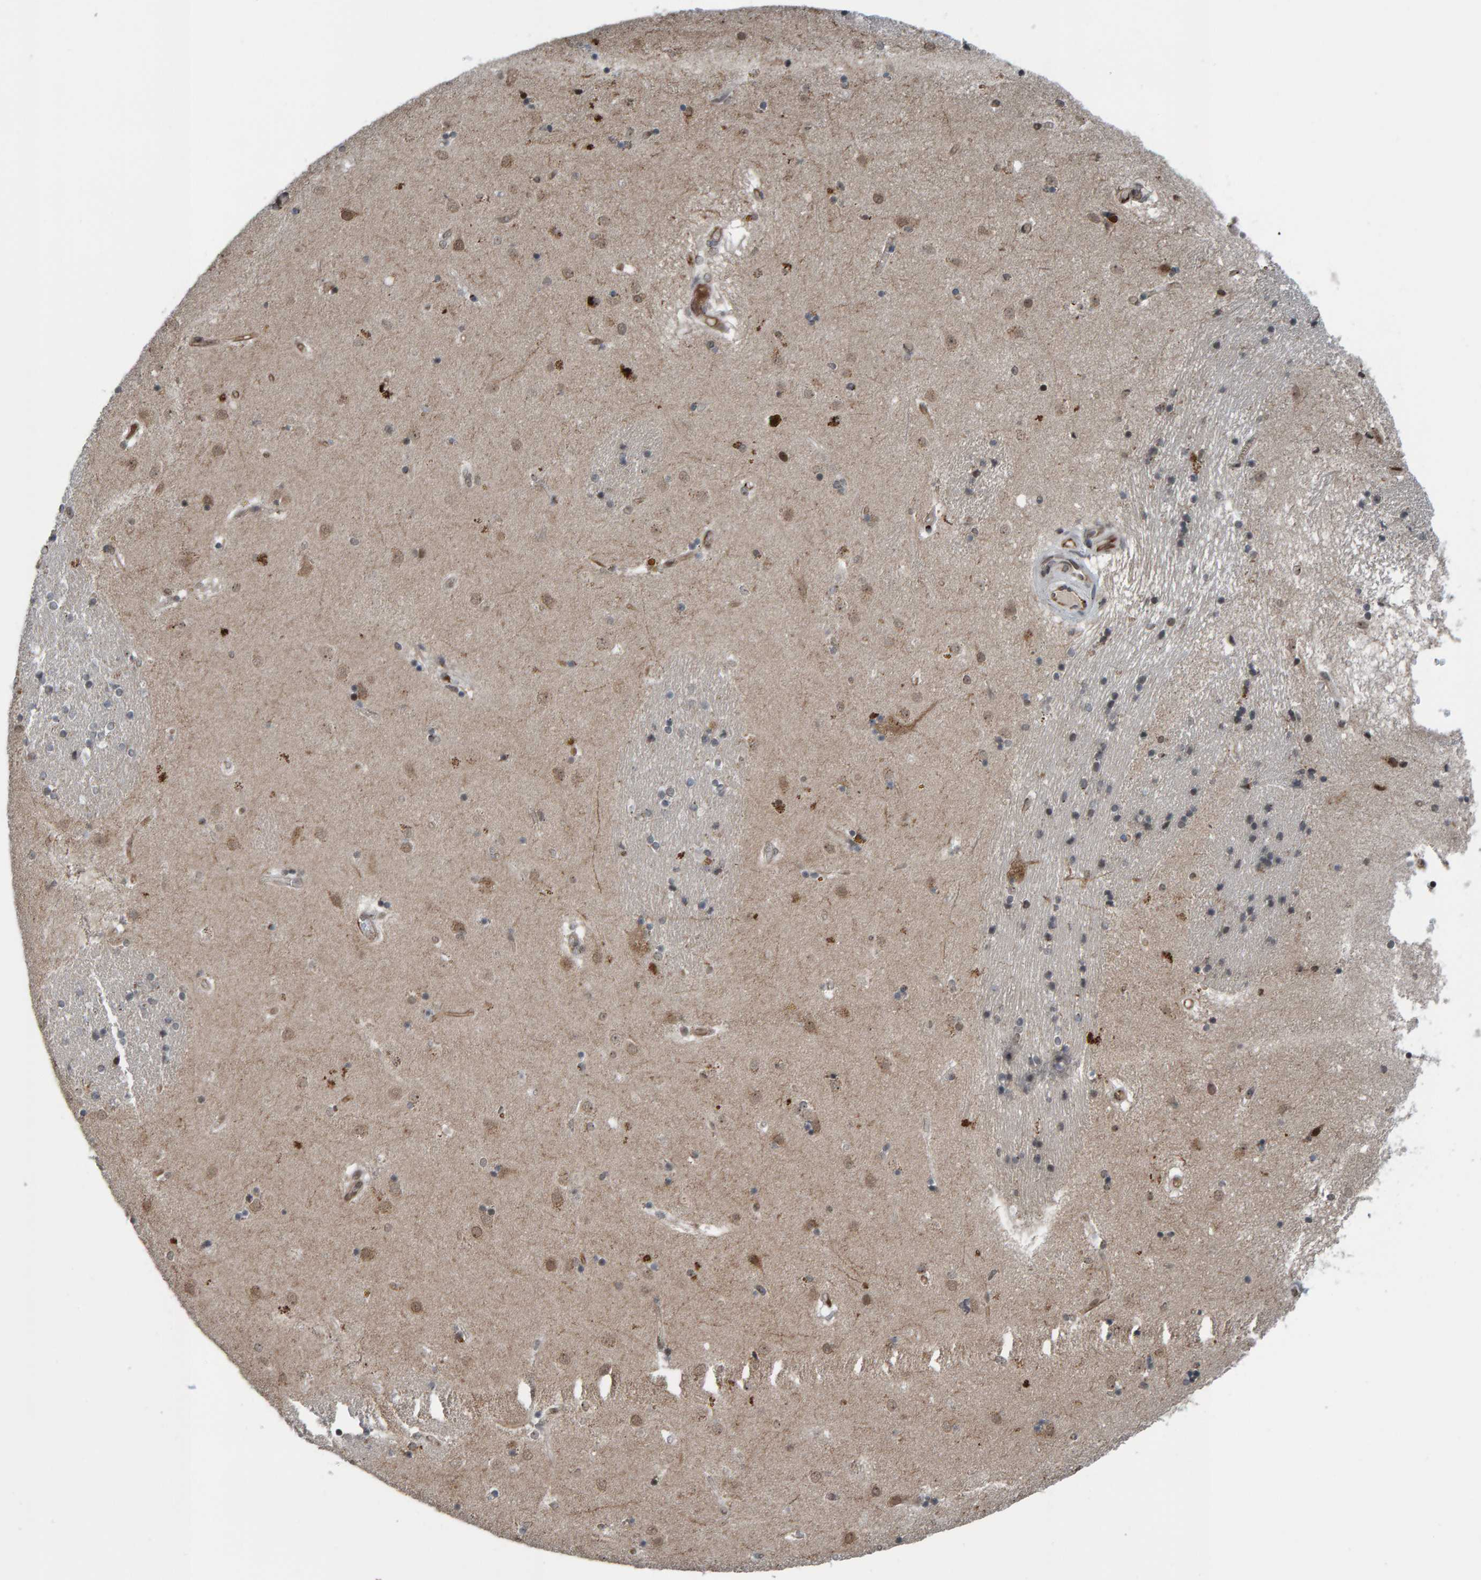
{"staining": {"intensity": "weak", "quantity": "25%-75%", "location": "cytoplasmic/membranous"}, "tissue": "caudate", "cell_type": "Glial cells", "image_type": "normal", "snomed": [{"axis": "morphology", "description": "Normal tissue, NOS"}, {"axis": "topography", "description": "Lateral ventricle wall"}], "caption": "Immunohistochemical staining of unremarkable human caudate shows weak cytoplasmic/membranous protein staining in about 25%-75% of glial cells. (brown staining indicates protein expression, while blue staining denotes nuclei).", "gene": "ZNF366", "patient": {"sex": "male", "age": 70}}